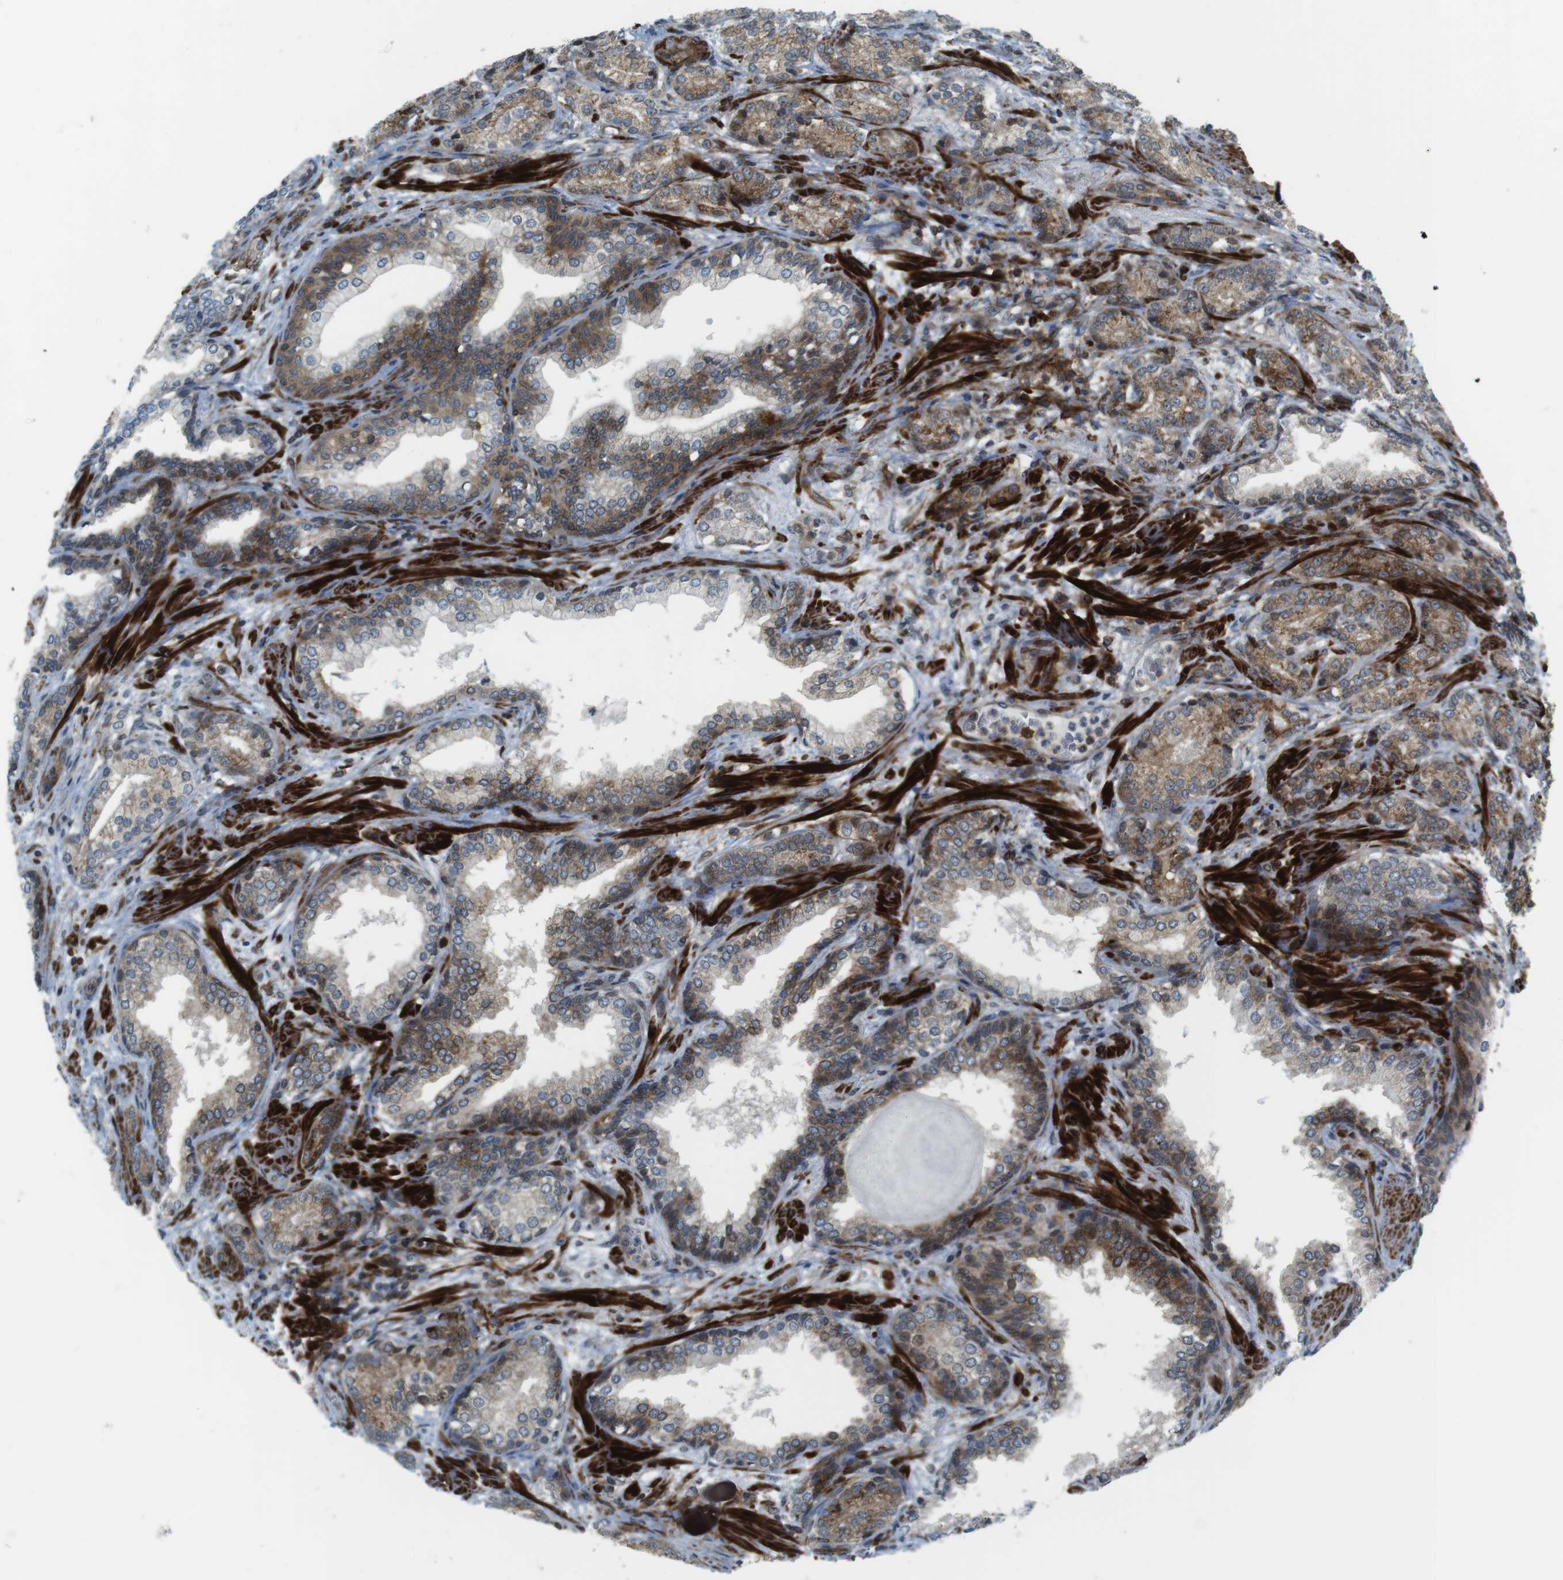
{"staining": {"intensity": "moderate", "quantity": "25%-75%", "location": "cytoplasmic/membranous"}, "tissue": "prostate cancer", "cell_type": "Tumor cells", "image_type": "cancer", "snomed": [{"axis": "morphology", "description": "Adenocarcinoma, High grade"}, {"axis": "topography", "description": "Prostate"}], "caption": "Immunohistochemistry (IHC) (DAB) staining of human prostate cancer (adenocarcinoma (high-grade)) demonstrates moderate cytoplasmic/membranous protein positivity in approximately 25%-75% of tumor cells. (Brightfield microscopy of DAB IHC at high magnification).", "gene": "CUL7", "patient": {"sex": "male", "age": 61}}